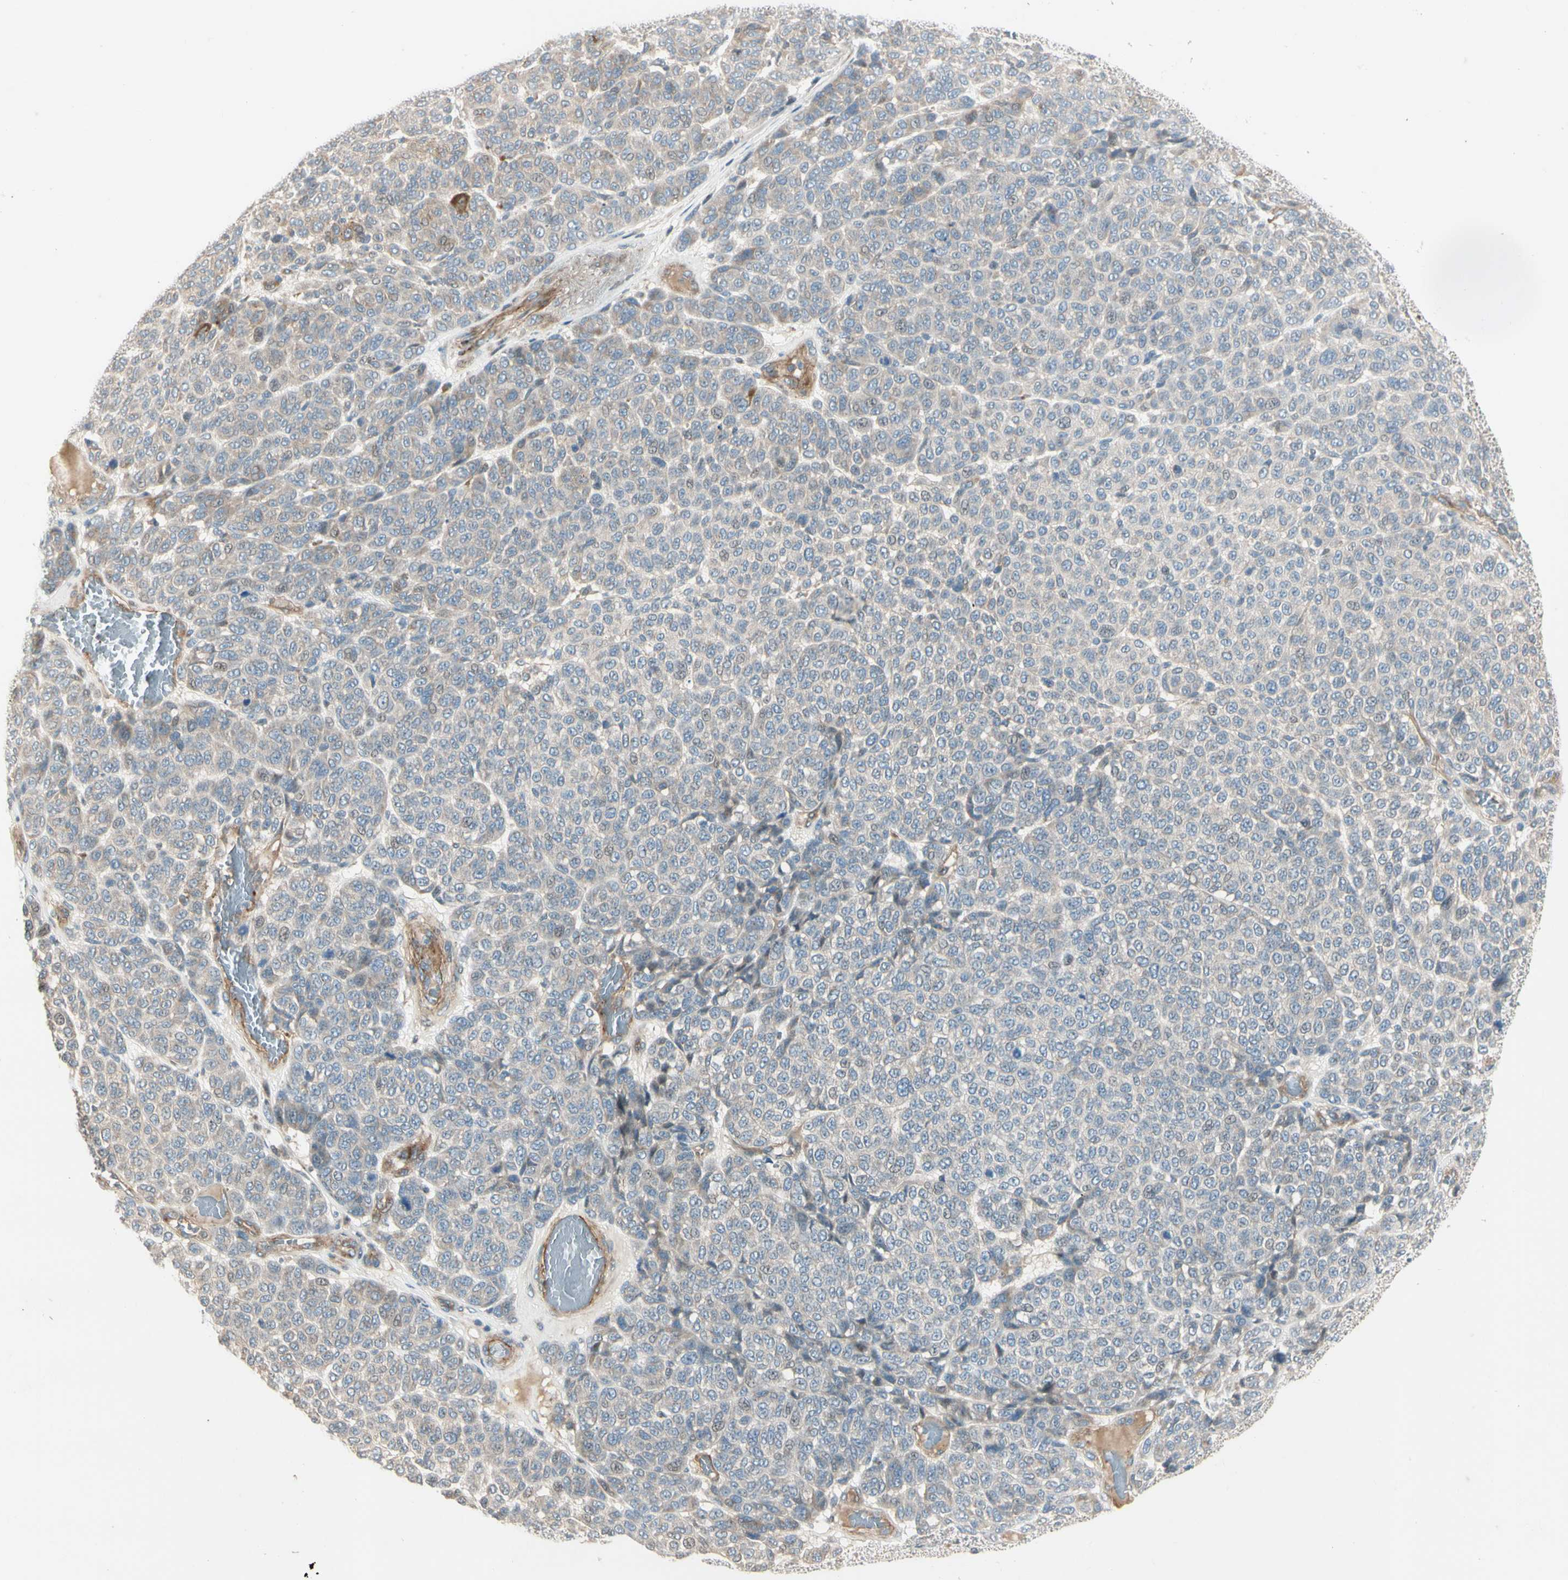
{"staining": {"intensity": "weak", "quantity": ">75%", "location": "cytoplasmic/membranous"}, "tissue": "melanoma", "cell_type": "Tumor cells", "image_type": "cancer", "snomed": [{"axis": "morphology", "description": "Malignant melanoma, NOS"}, {"axis": "topography", "description": "Skin"}], "caption": "Weak cytoplasmic/membranous expression is appreciated in approximately >75% of tumor cells in malignant melanoma.", "gene": "ABCA3", "patient": {"sex": "male", "age": 64}}